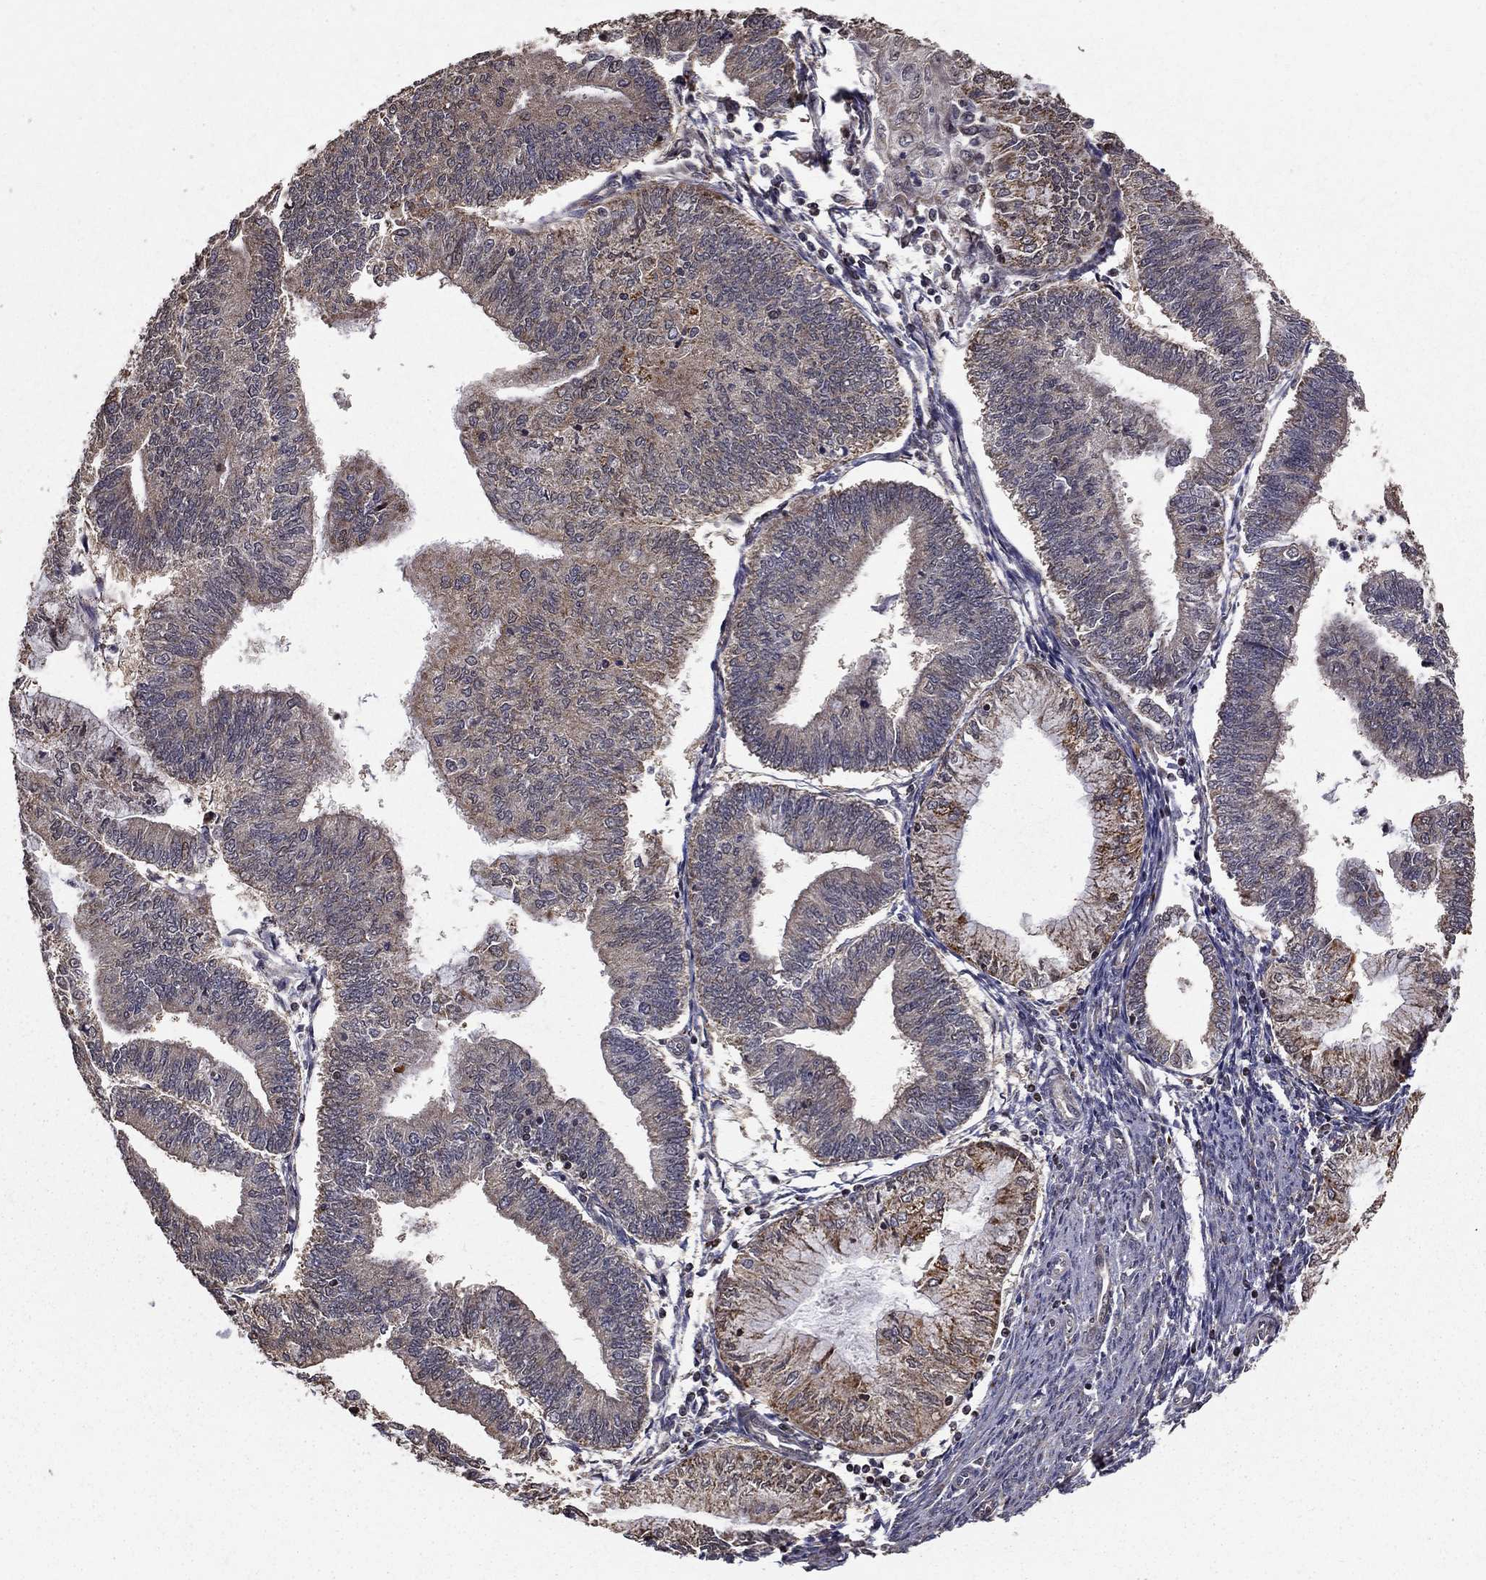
{"staining": {"intensity": "moderate", "quantity": "<25%", "location": "cytoplasmic/membranous"}, "tissue": "endometrial cancer", "cell_type": "Tumor cells", "image_type": "cancer", "snomed": [{"axis": "morphology", "description": "Adenocarcinoma, NOS"}, {"axis": "topography", "description": "Endometrium"}], "caption": "Immunohistochemistry (IHC) image of endometrial adenocarcinoma stained for a protein (brown), which exhibits low levels of moderate cytoplasmic/membranous staining in about <25% of tumor cells.", "gene": "ACOT13", "patient": {"sex": "female", "age": 59}}